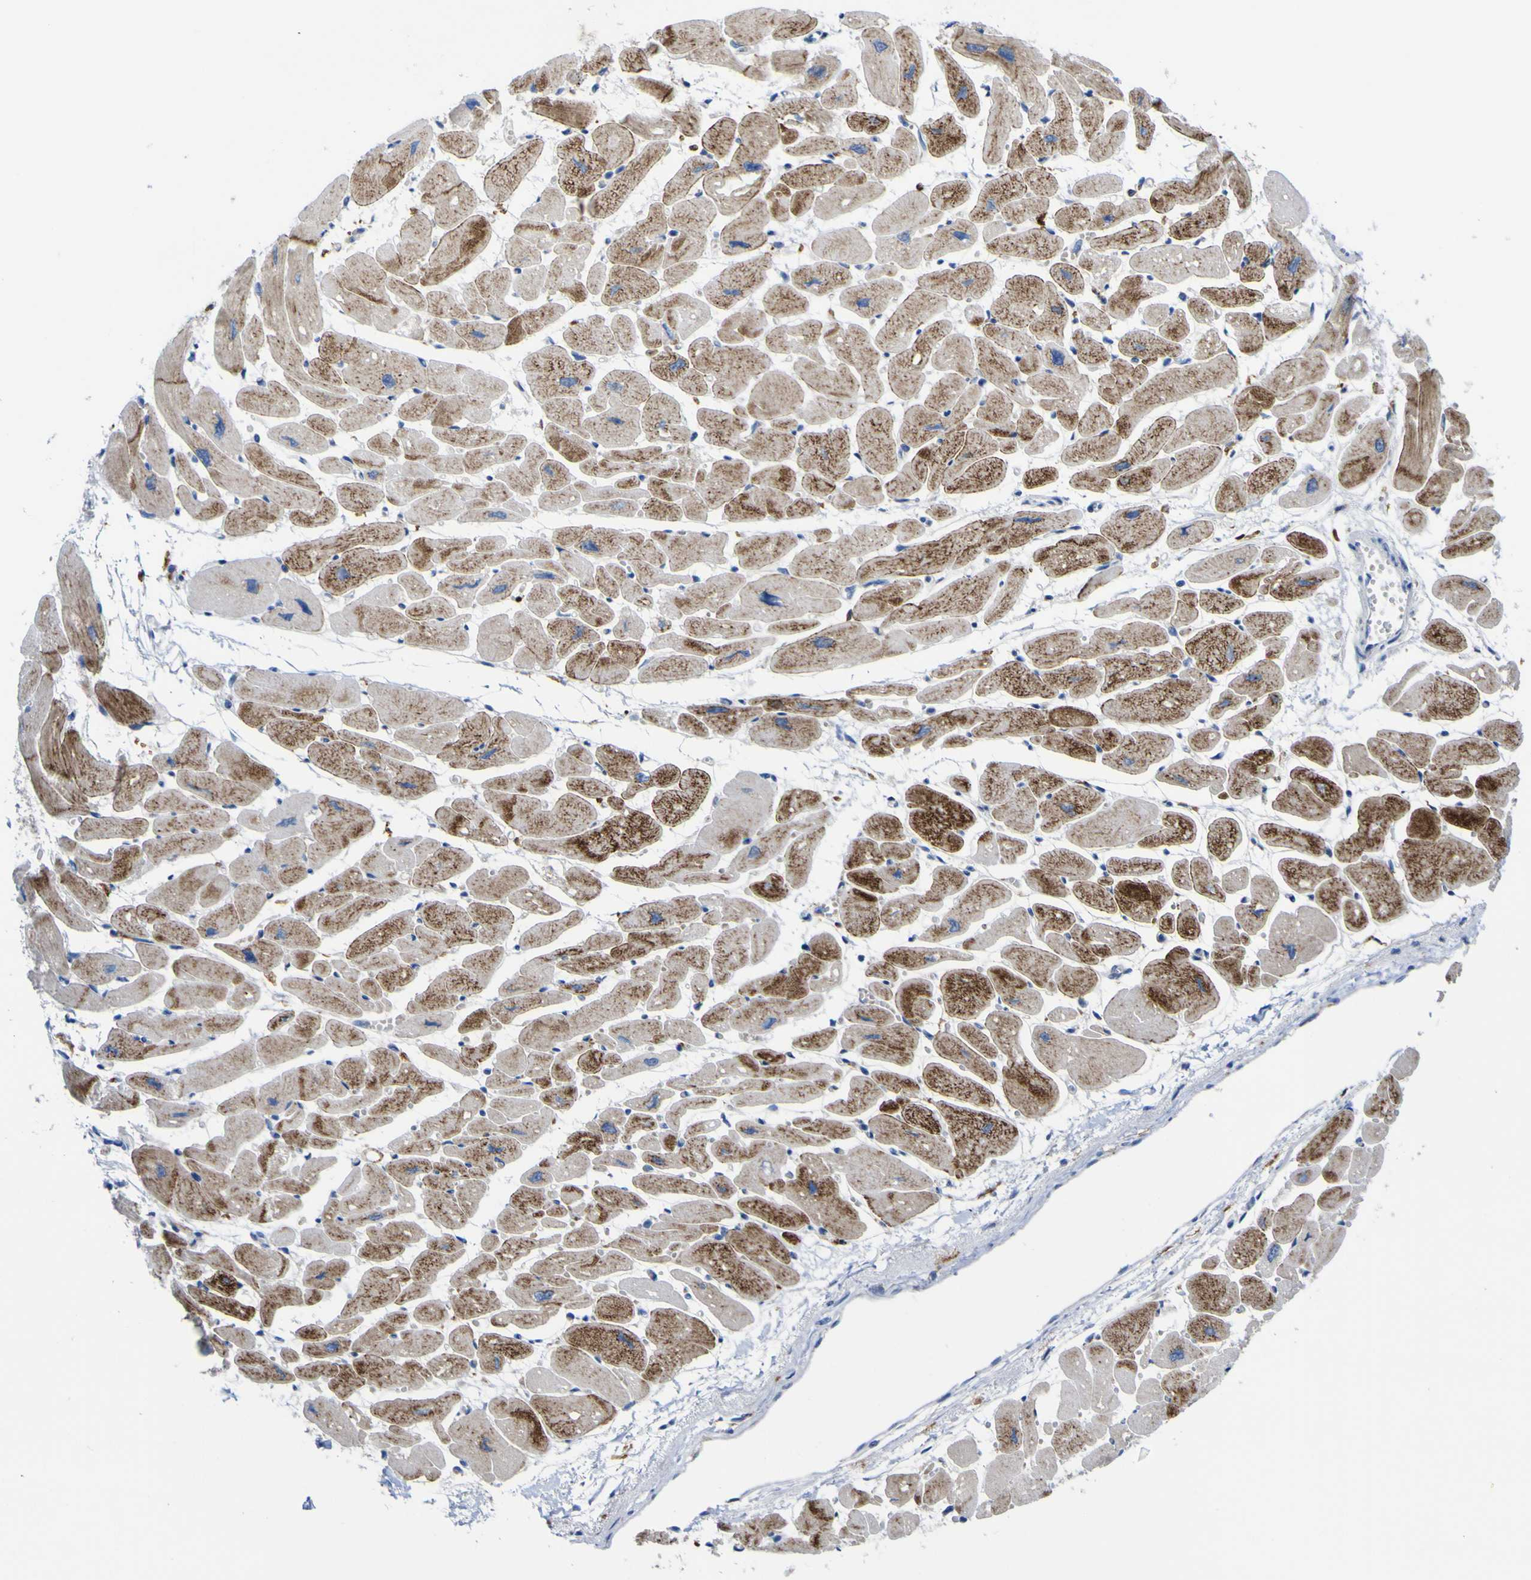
{"staining": {"intensity": "moderate", "quantity": "25%-75%", "location": "cytoplasmic/membranous"}, "tissue": "heart muscle", "cell_type": "Cardiomyocytes", "image_type": "normal", "snomed": [{"axis": "morphology", "description": "Normal tissue, NOS"}, {"axis": "topography", "description": "Heart"}], "caption": "DAB (3,3'-diaminobenzidine) immunohistochemical staining of unremarkable human heart muscle reveals moderate cytoplasmic/membranous protein expression in about 25%-75% of cardiomyocytes. (brown staining indicates protein expression, while blue staining denotes nuclei).", "gene": "PTPRF", "patient": {"sex": "female", "age": 54}}